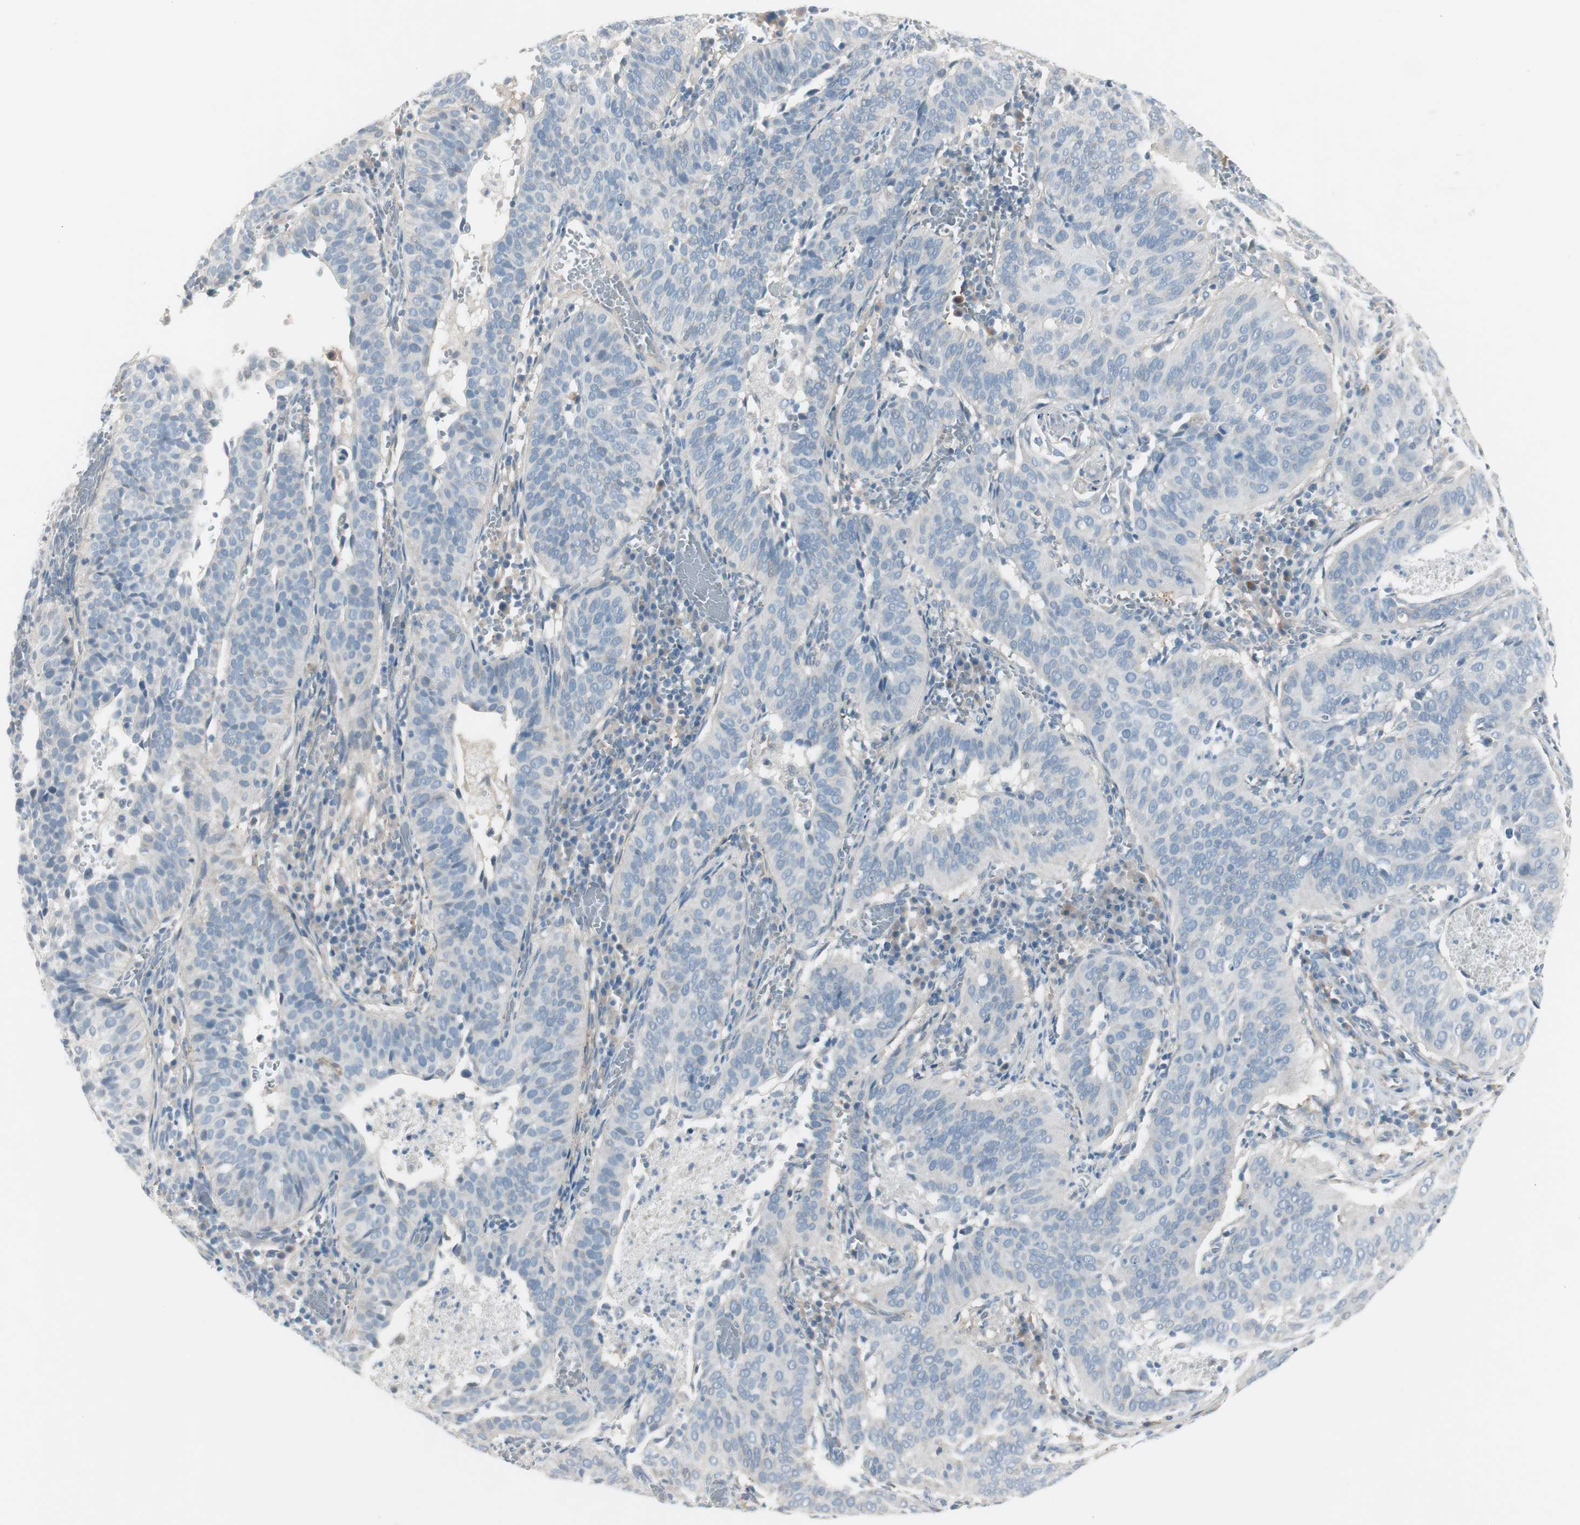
{"staining": {"intensity": "negative", "quantity": "none", "location": "none"}, "tissue": "cervical cancer", "cell_type": "Tumor cells", "image_type": "cancer", "snomed": [{"axis": "morphology", "description": "Squamous cell carcinoma, NOS"}, {"axis": "topography", "description": "Cervix"}], "caption": "This is an IHC micrograph of human cervical cancer. There is no expression in tumor cells.", "gene": "CACNA2D1", "patient": {"sex": "female", "age": 39}}